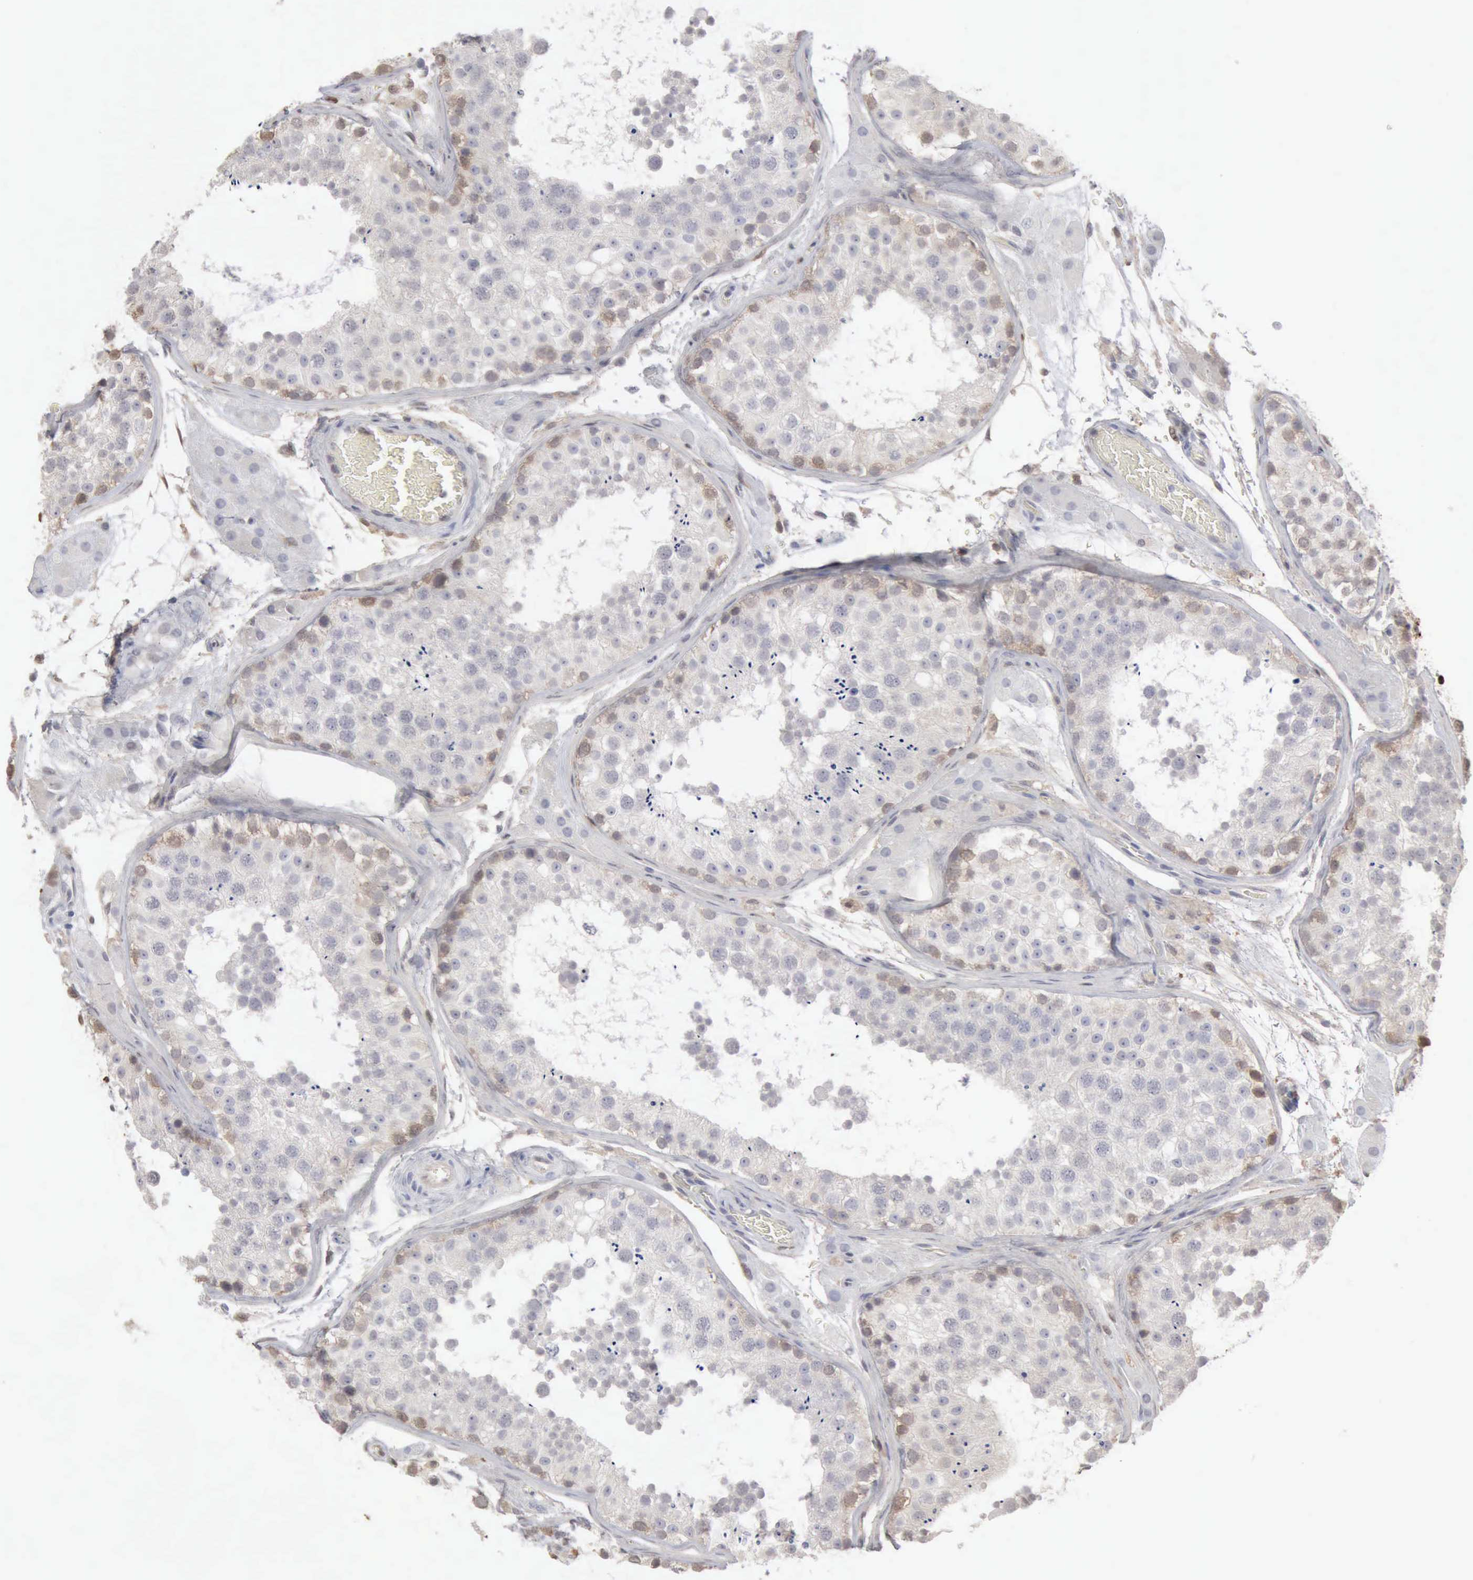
{"staining": {"intensity": "weak", "quantity": "<25%", "location": "nuclear"}, "tissue": "testis", "cell_type": "Cells in seminiferous ducts", "image_type": "normal", "snomed": [{"axis": "morphology", "description": "Normal tissue, NOS"}, {"axis": "topography", "description": "Testis"}], "caption": "Immunohistochemistry photomicrograph of benign testis stained for a protein (brown), which demonstrates no expression in cells in seminiferous ducts.", "gene": "STAT1", "patient": {"sex": "male", "age": 26}}